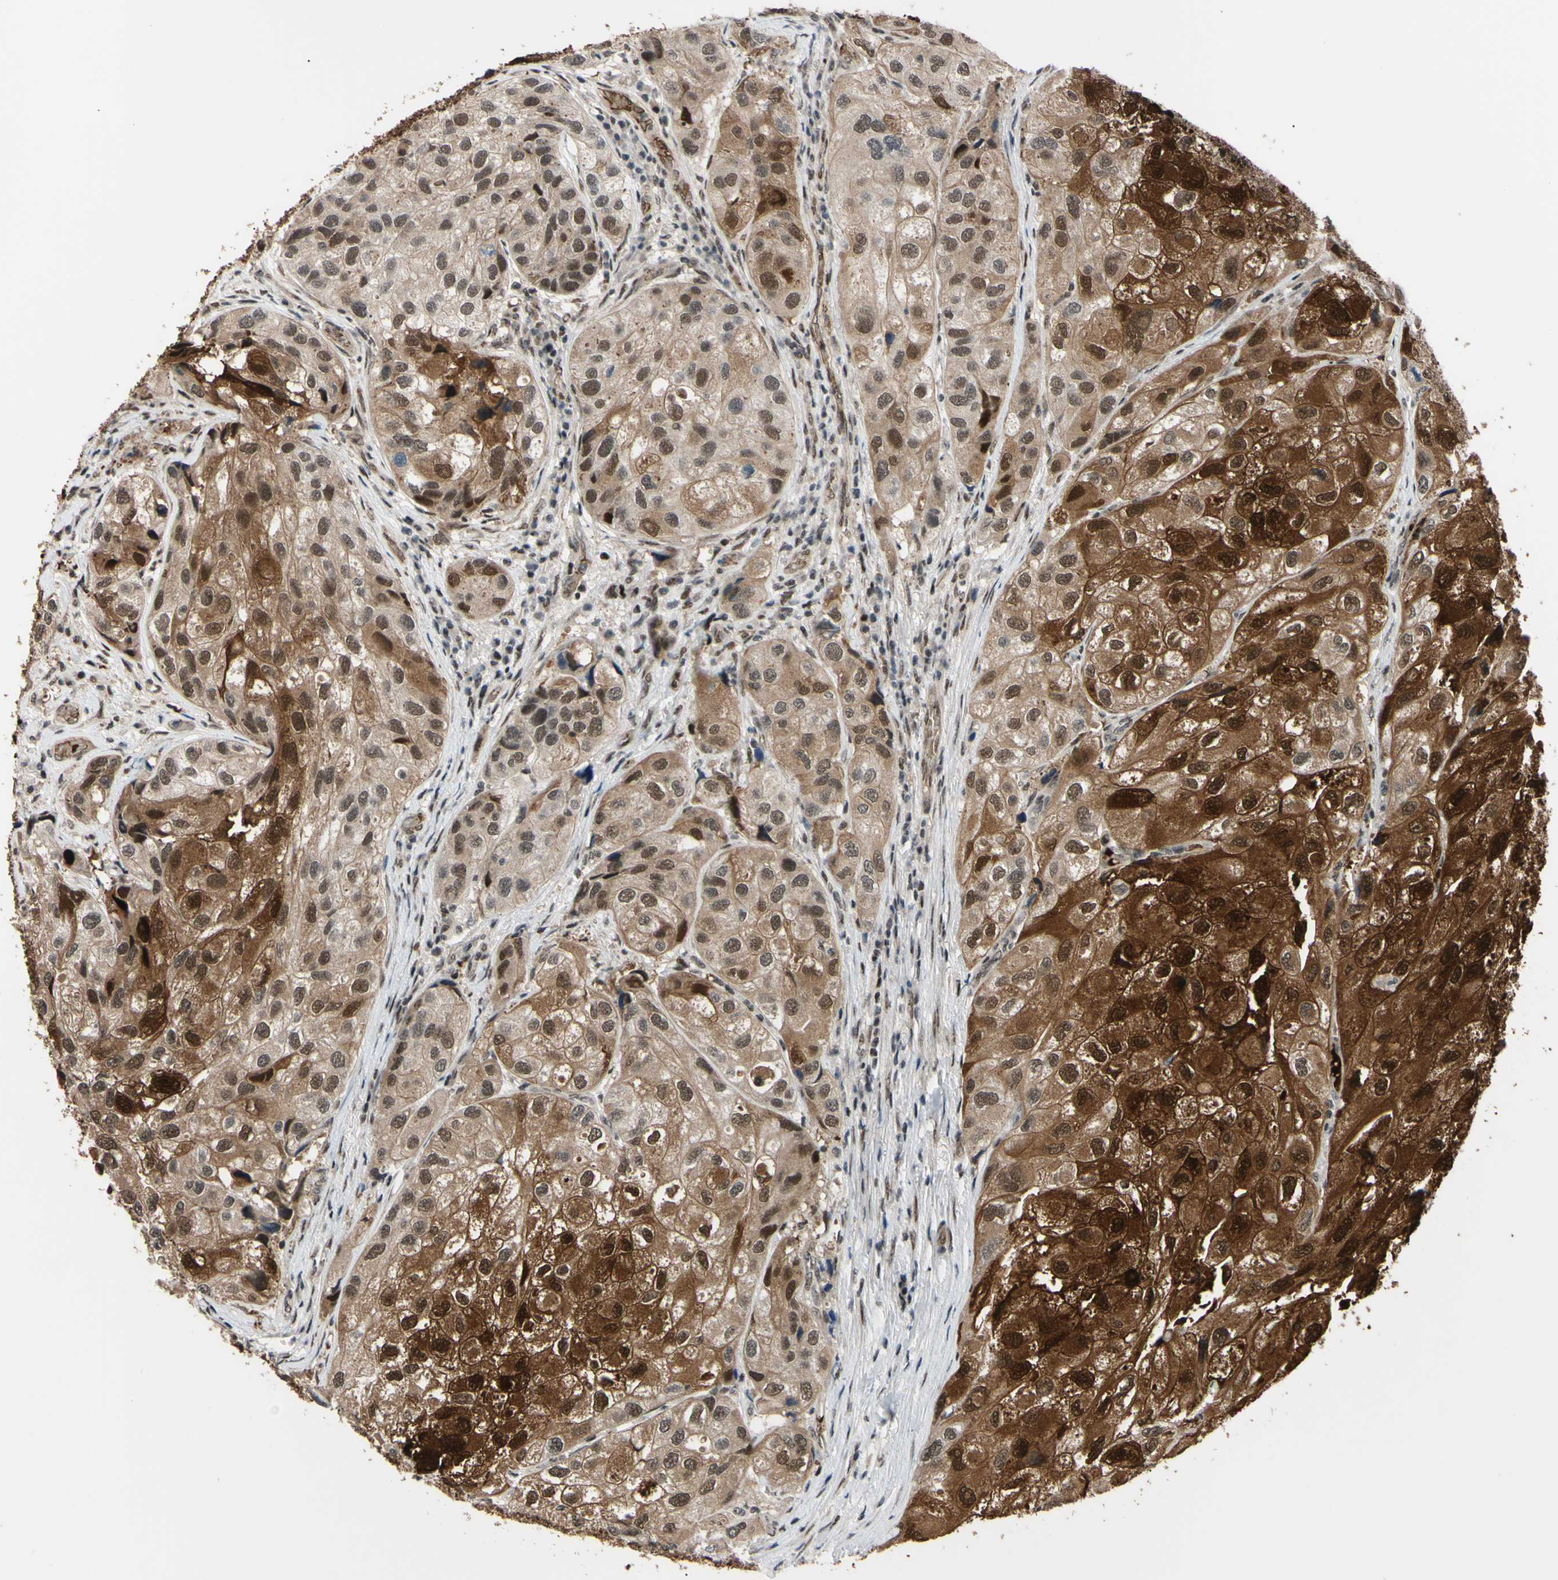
{"staining": {"intensity": "strong", "quantity": ">75%", "location": "cytoplasmic/membranous,nuclear"}, "tissue": "urothelial cancer", "cell_type": "Tumor cells", "image_type": "cancer", "snomed": [{"axis": "morphology", "description": "Urothelial carcinoma, High grade"}, {"axis": "topography", "description": "Urinary bladder"}], "caption": "A high-resolution histopathology image shows IHC staining of urothelial cancer, which displays strong cytoplasmic/membranous and nuclear positivity in approximately >75% of tumor cells.", "gene": "THAP12", "patient": {"sex": "female", "age": 64}}